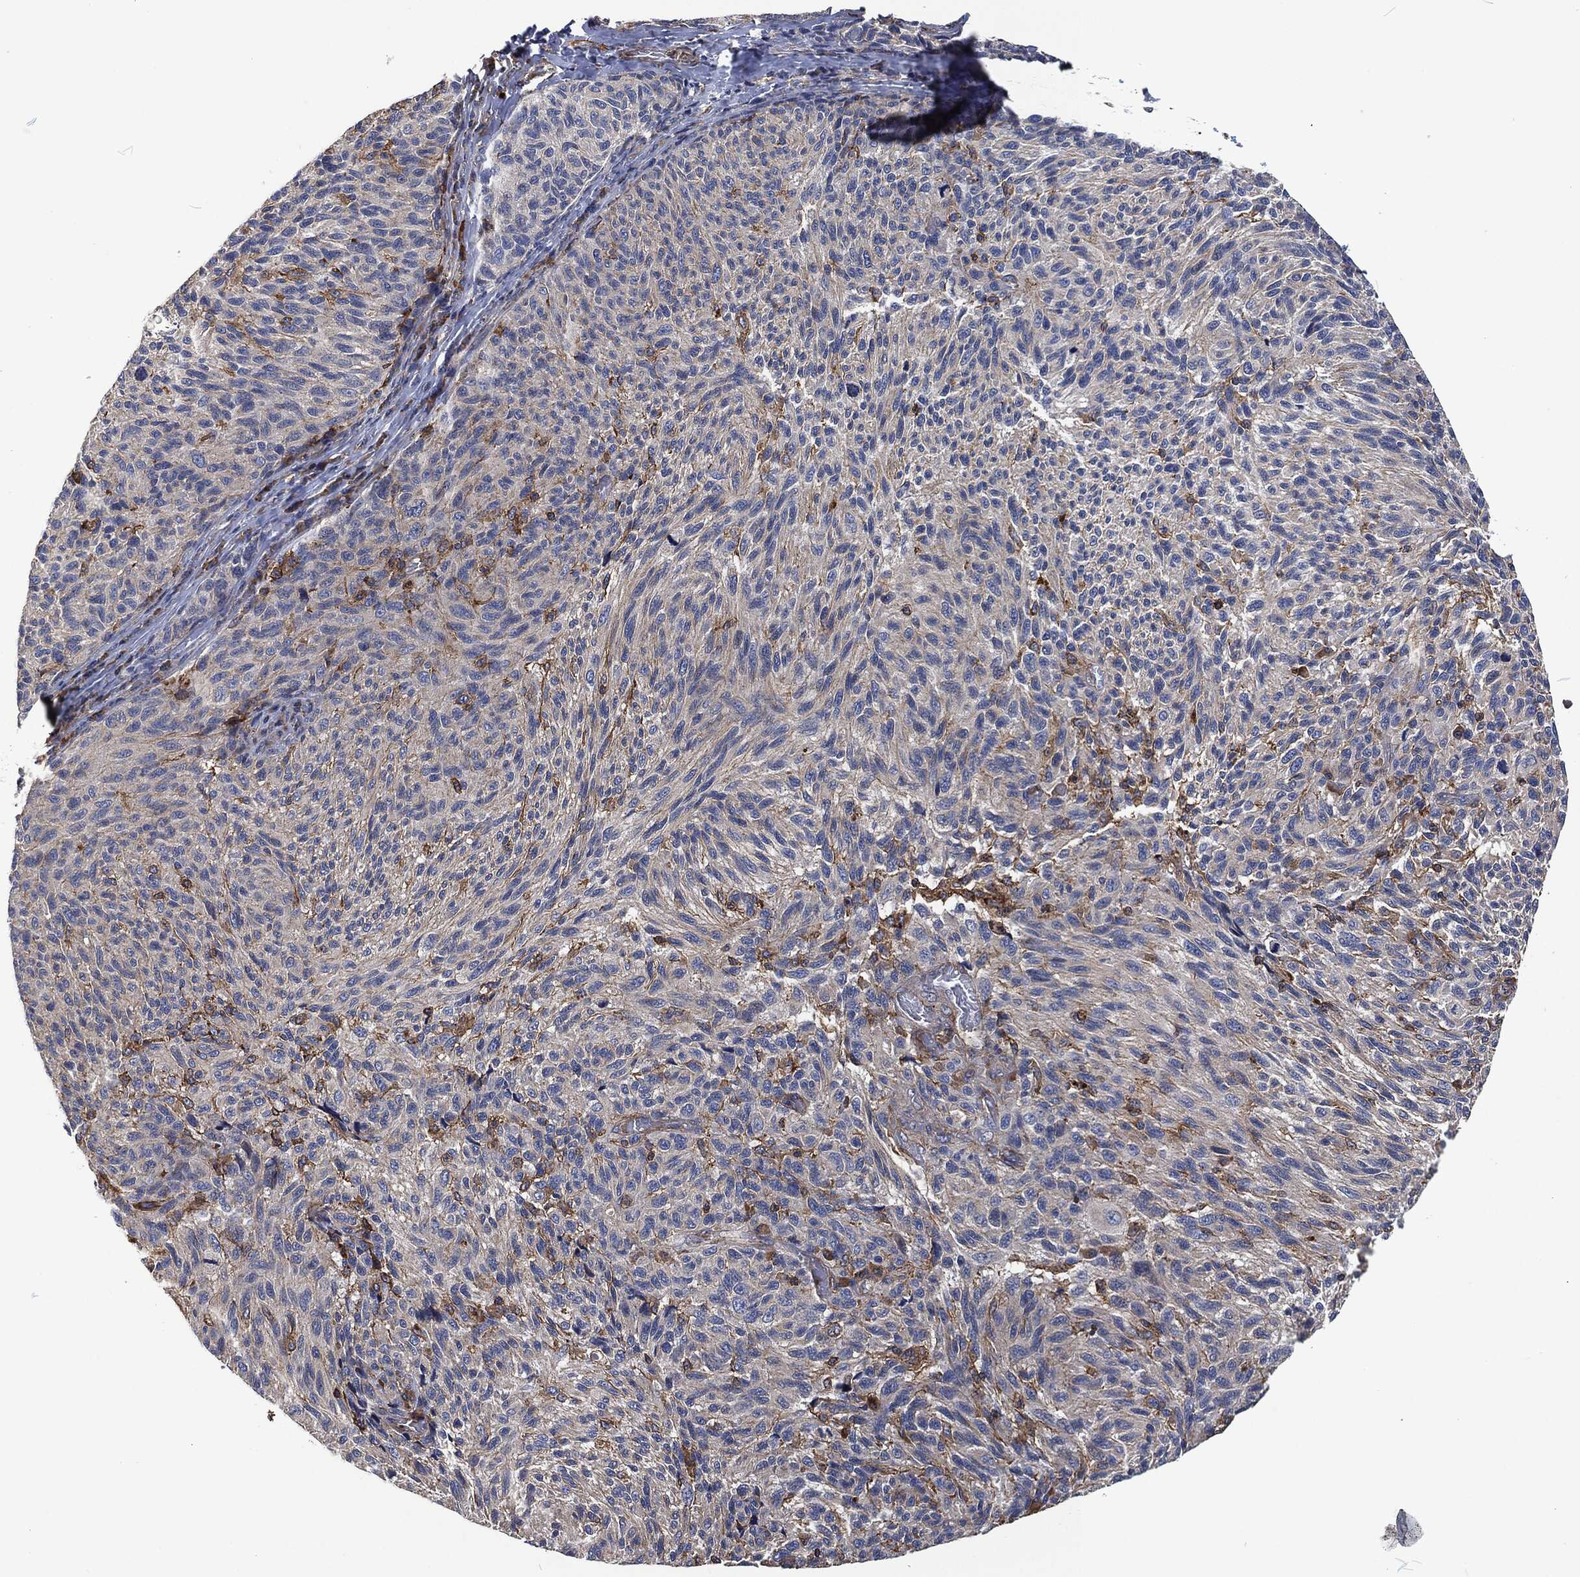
{"staining": {"intensity": "negative", "quantity": "none", "location": "none"}, "tissue": "melanoma", "cell_type": "Tumor cells", "image_type": "cancer", "snomed": [{"axis": "morphology", "description": "Malignant melanoma, NOS"}, {"axis": "topography", "description": "Skin"}], "caption": "The immunohistochemistry (IHC) image has no significant staining in tumor cells of melanoma tissue. Brightfield microscopy of immunohistochemistry stained with DAB (brown) and hematoxylin (blue), captured at high magnification.", "gene": "LGALS9", "patient": {"sex": "female", "age": 73}}